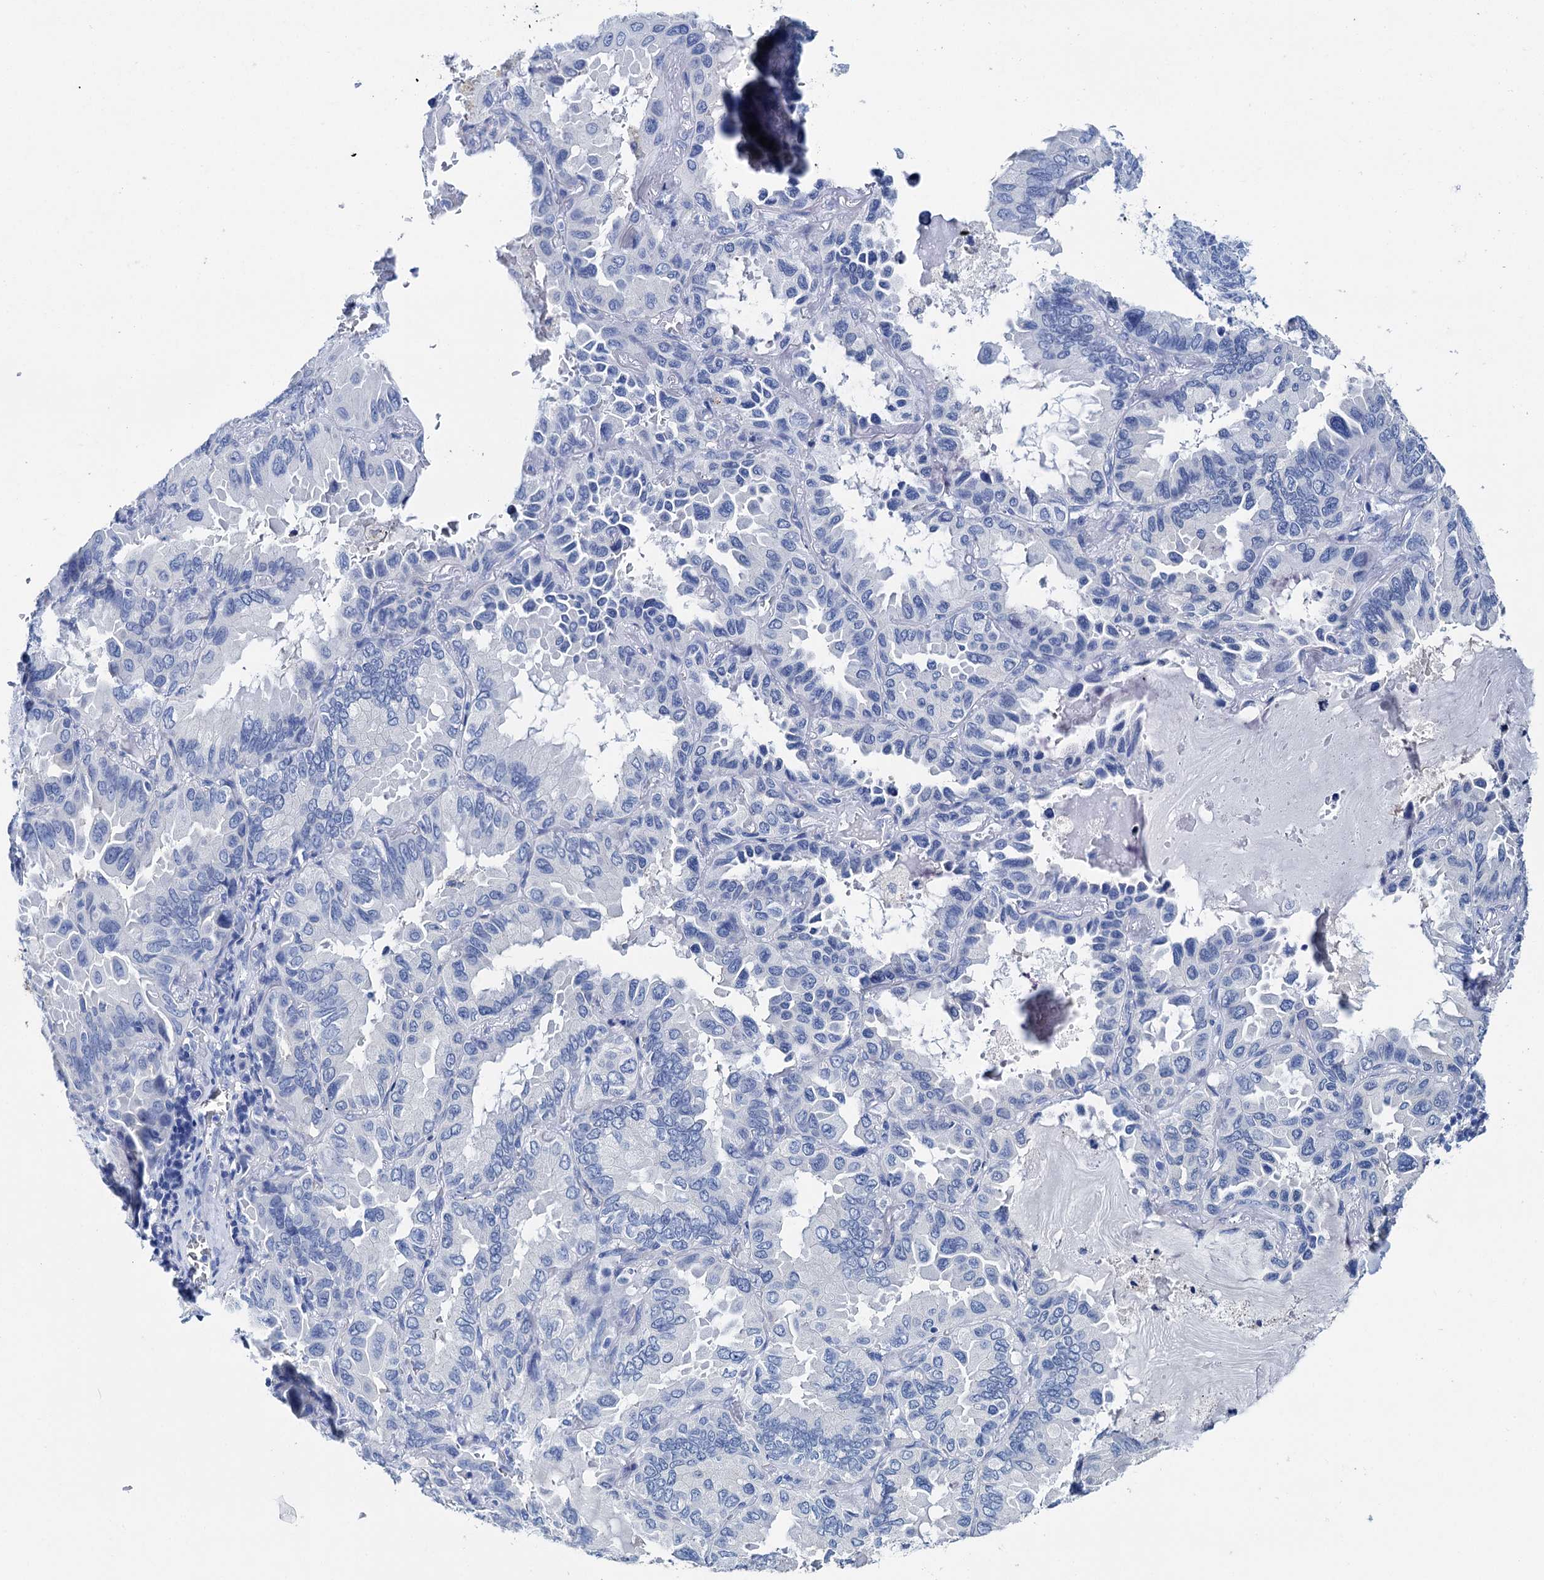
{"staining": {"intensity": "negative", "quantity": "none", "location": "none"}, "tissue": "lung cancer", "cell_type": "Tumor cells", "image_type": "cancer", "snomed": [{"axis": "morphology", "description": "Adenocarcinoma, NOS"}, {"axis": "topography", "description": "Lung"}], "caption": "An immunohistochemistry (IHC) micrograph of adenocarcinoma (lung) is shown. There is no staining in tumor cells of adenocarcinoma (lung).", "gene": "BRINP1", "patient": {"sex": "male", "age": 64}}